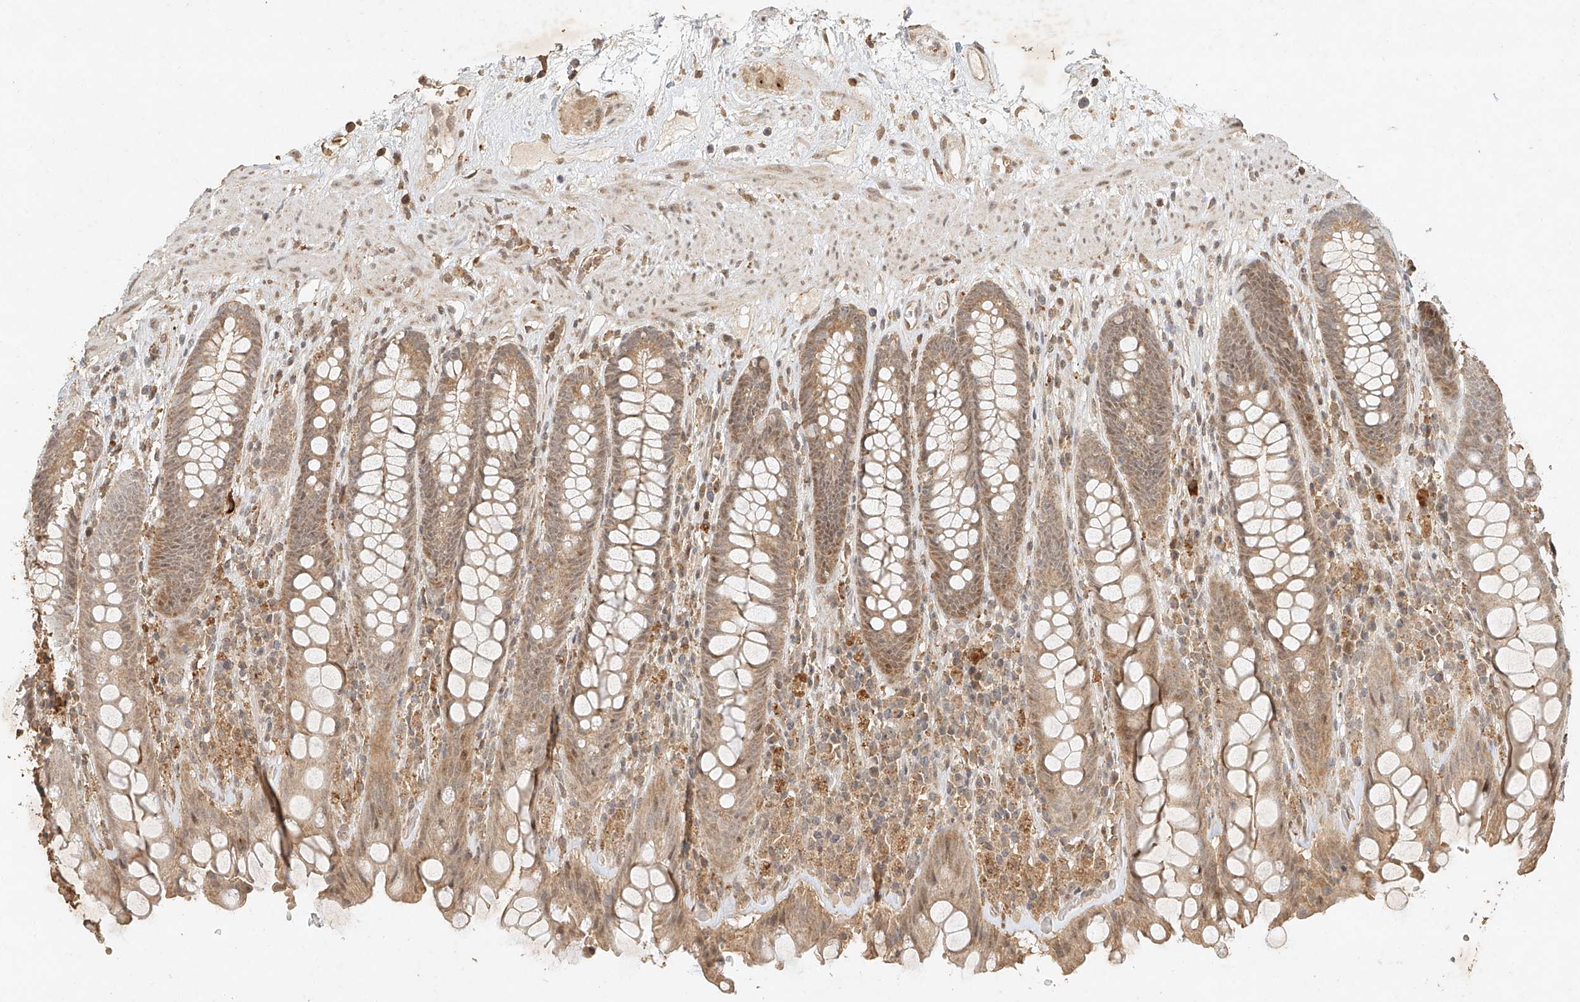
{"staining": {"intensity": "moderate", "quantity": ">75%", "location": "cytoplasmic/membranous,nuclear"}, "tissue": "rectum", "cell_type": "Glandular cells", "image_type": "normal", "snomed": [{"axis": "morphology", "description": "Normal tissue, NOS"}, {"axis": "topography", "description": "Rectum"}], "caption": "Rectum stained with IHC exhibits moderate cytoplasmic/membranous,nuclear positivity in approximately >75% of glandular cells. Immunohistochemistry (ihc) stains the protein in brown and the nuclei are stained blue.", "gene": "CXorf58", "patient": {"sex": "male", "age": 64}}